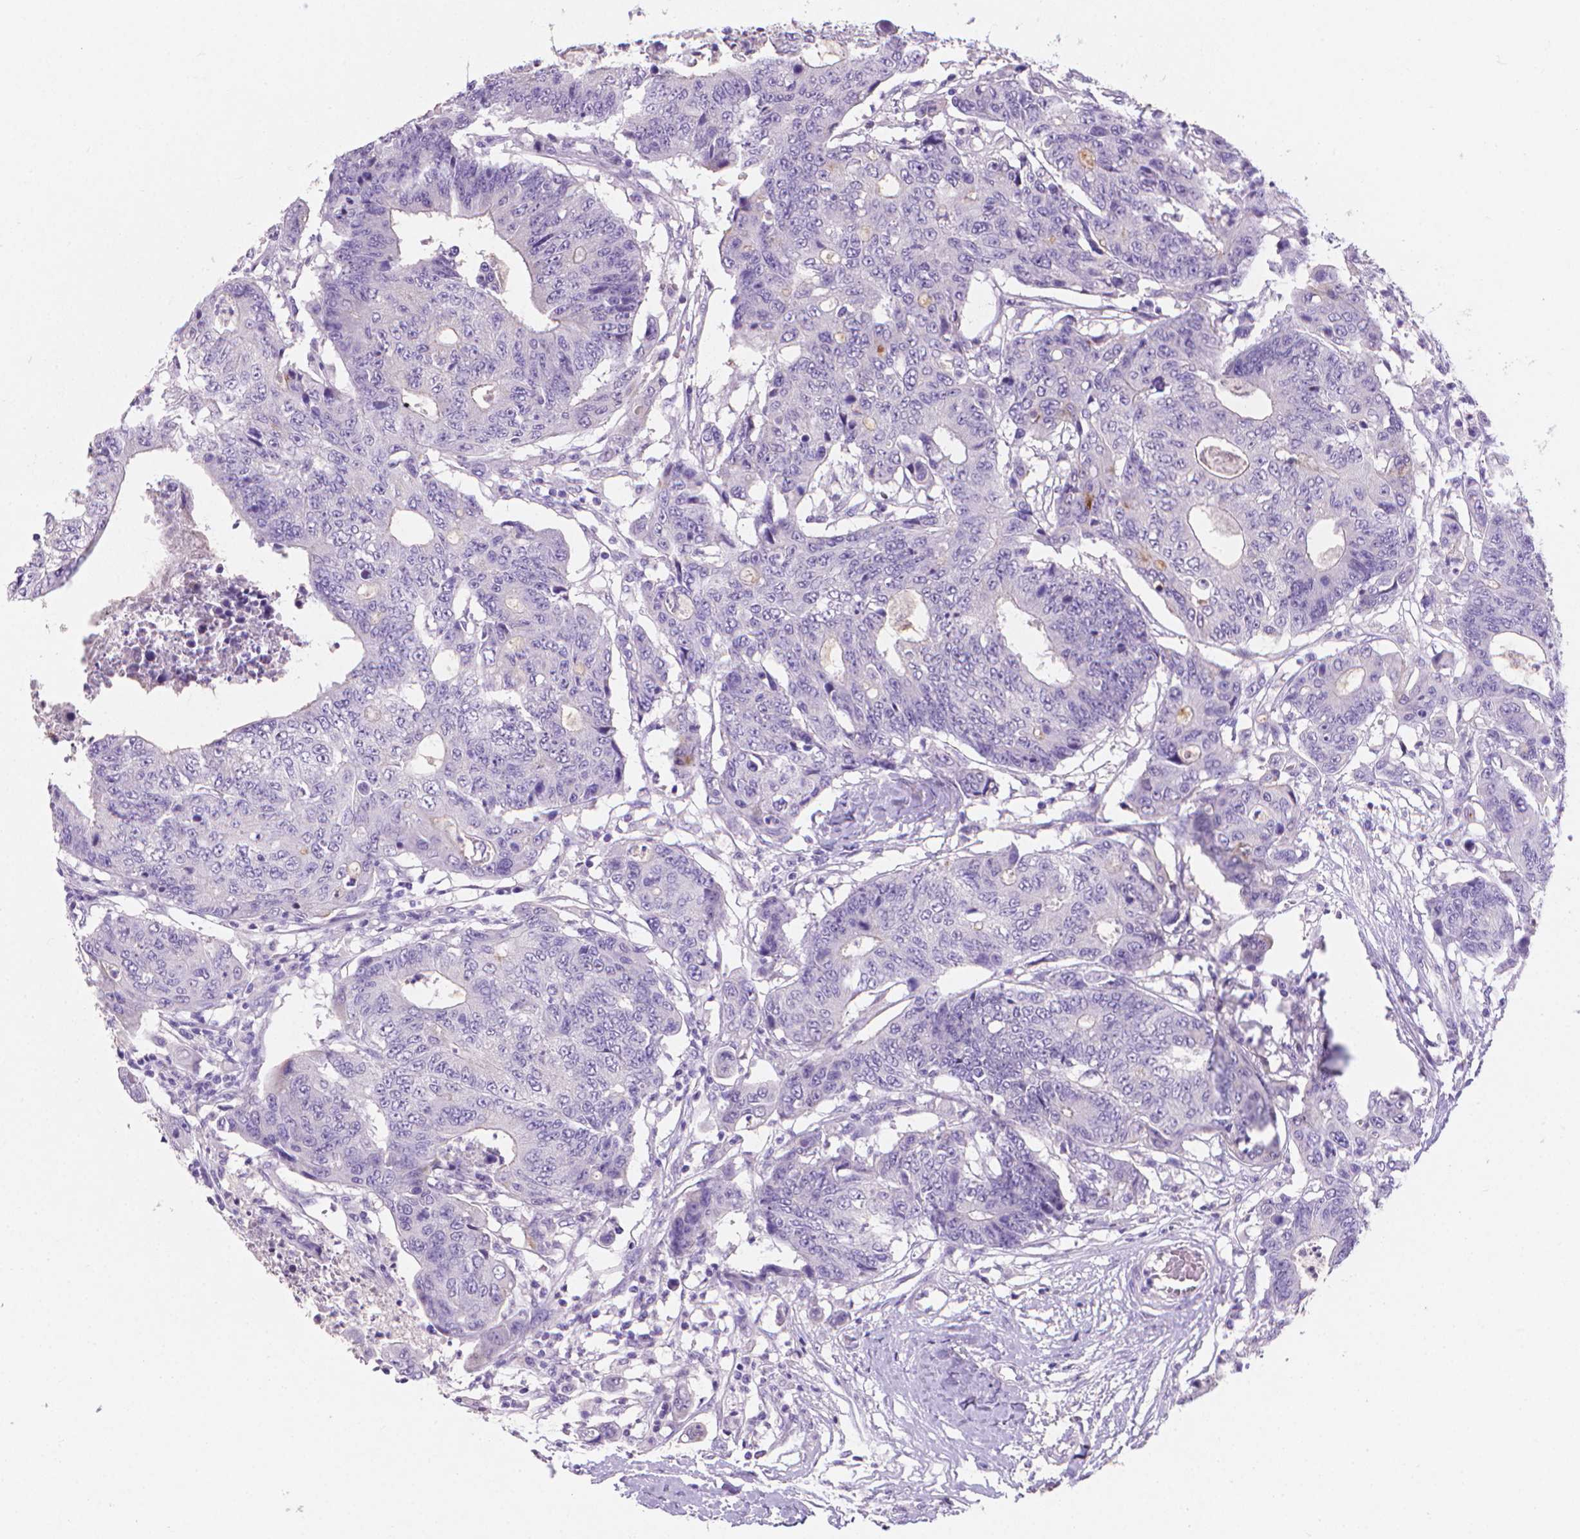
{"staining": {"intensity": "negative", "quantity": "none", "location": "none"}, "tissue": "colorectal cancer", "cell_type": "Tumor cells", "image_type": "cancer", "snomed": [{"axis": "morphology", "description": "Adenocarcinoma, NOS"}, {"axis": "topography", "description": "Colon"}], "caption": "Image shows no significant protein positivity in tumor cells of adenocarcinoma (colorectal).", "gene": "XPNPEP2", "patient": {"sex": "female", "age": 48}}